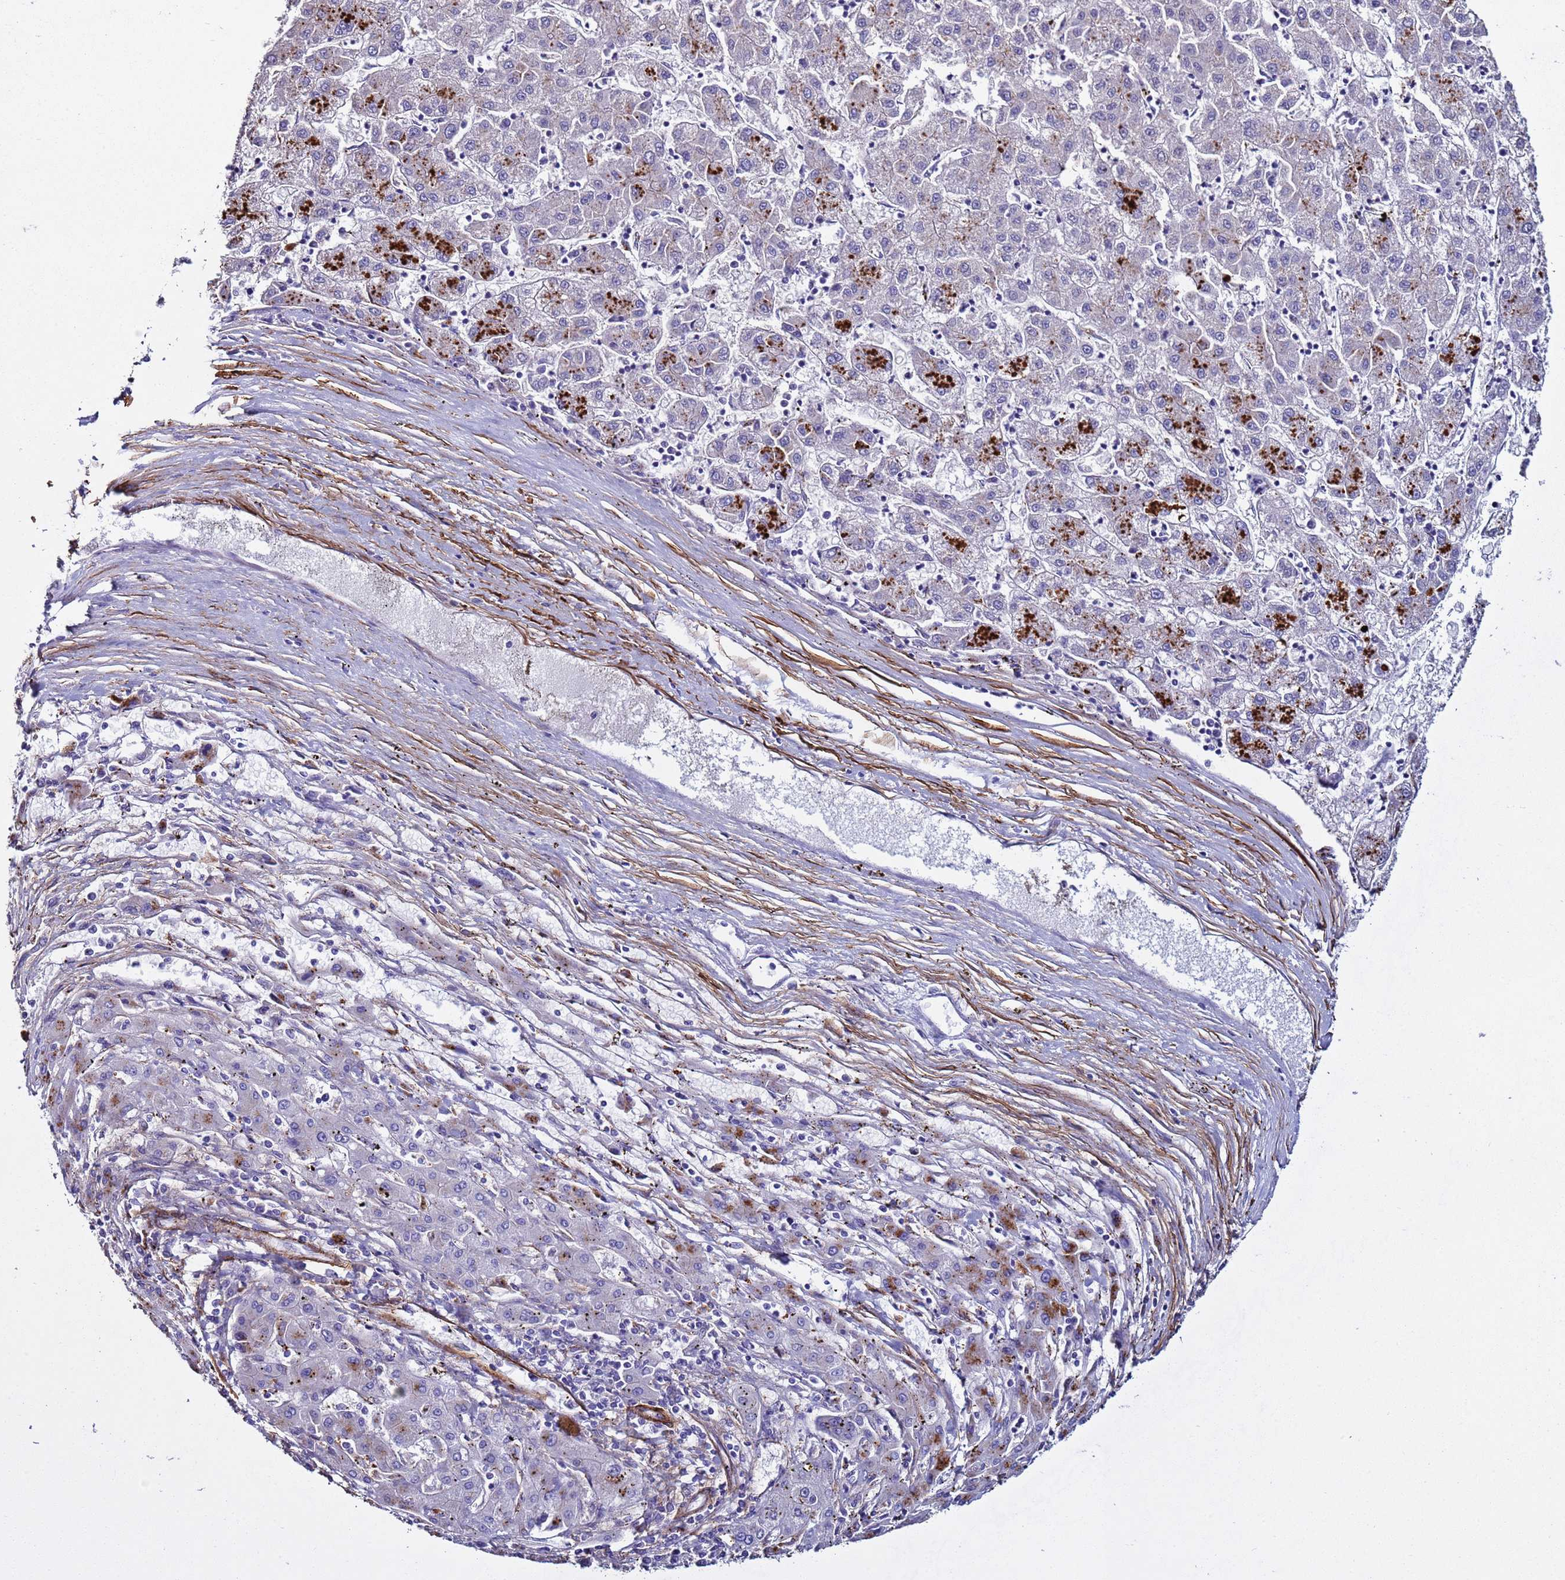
{"staining": {"intensity": "negative", "quantity": "none", "location": "none"}, "tissue": "liver cancer", "cell_type": "Tumor cells", "image_type": "cancer", "snomed": [{"axis": "morphology", "description": "Carcinoma, Hepatocellular, NOS"}, {"axis": "topography", "description": "Liver"}], "caption": "DAB (3,3'-diaminobenzidine) immunohistochemical staining of hepatocellular carcinoma (liver) demonstrates no significant positivity in tumor cells.", "gene": "RABL2B", "patient": {"sex": "male", "age": 72}}